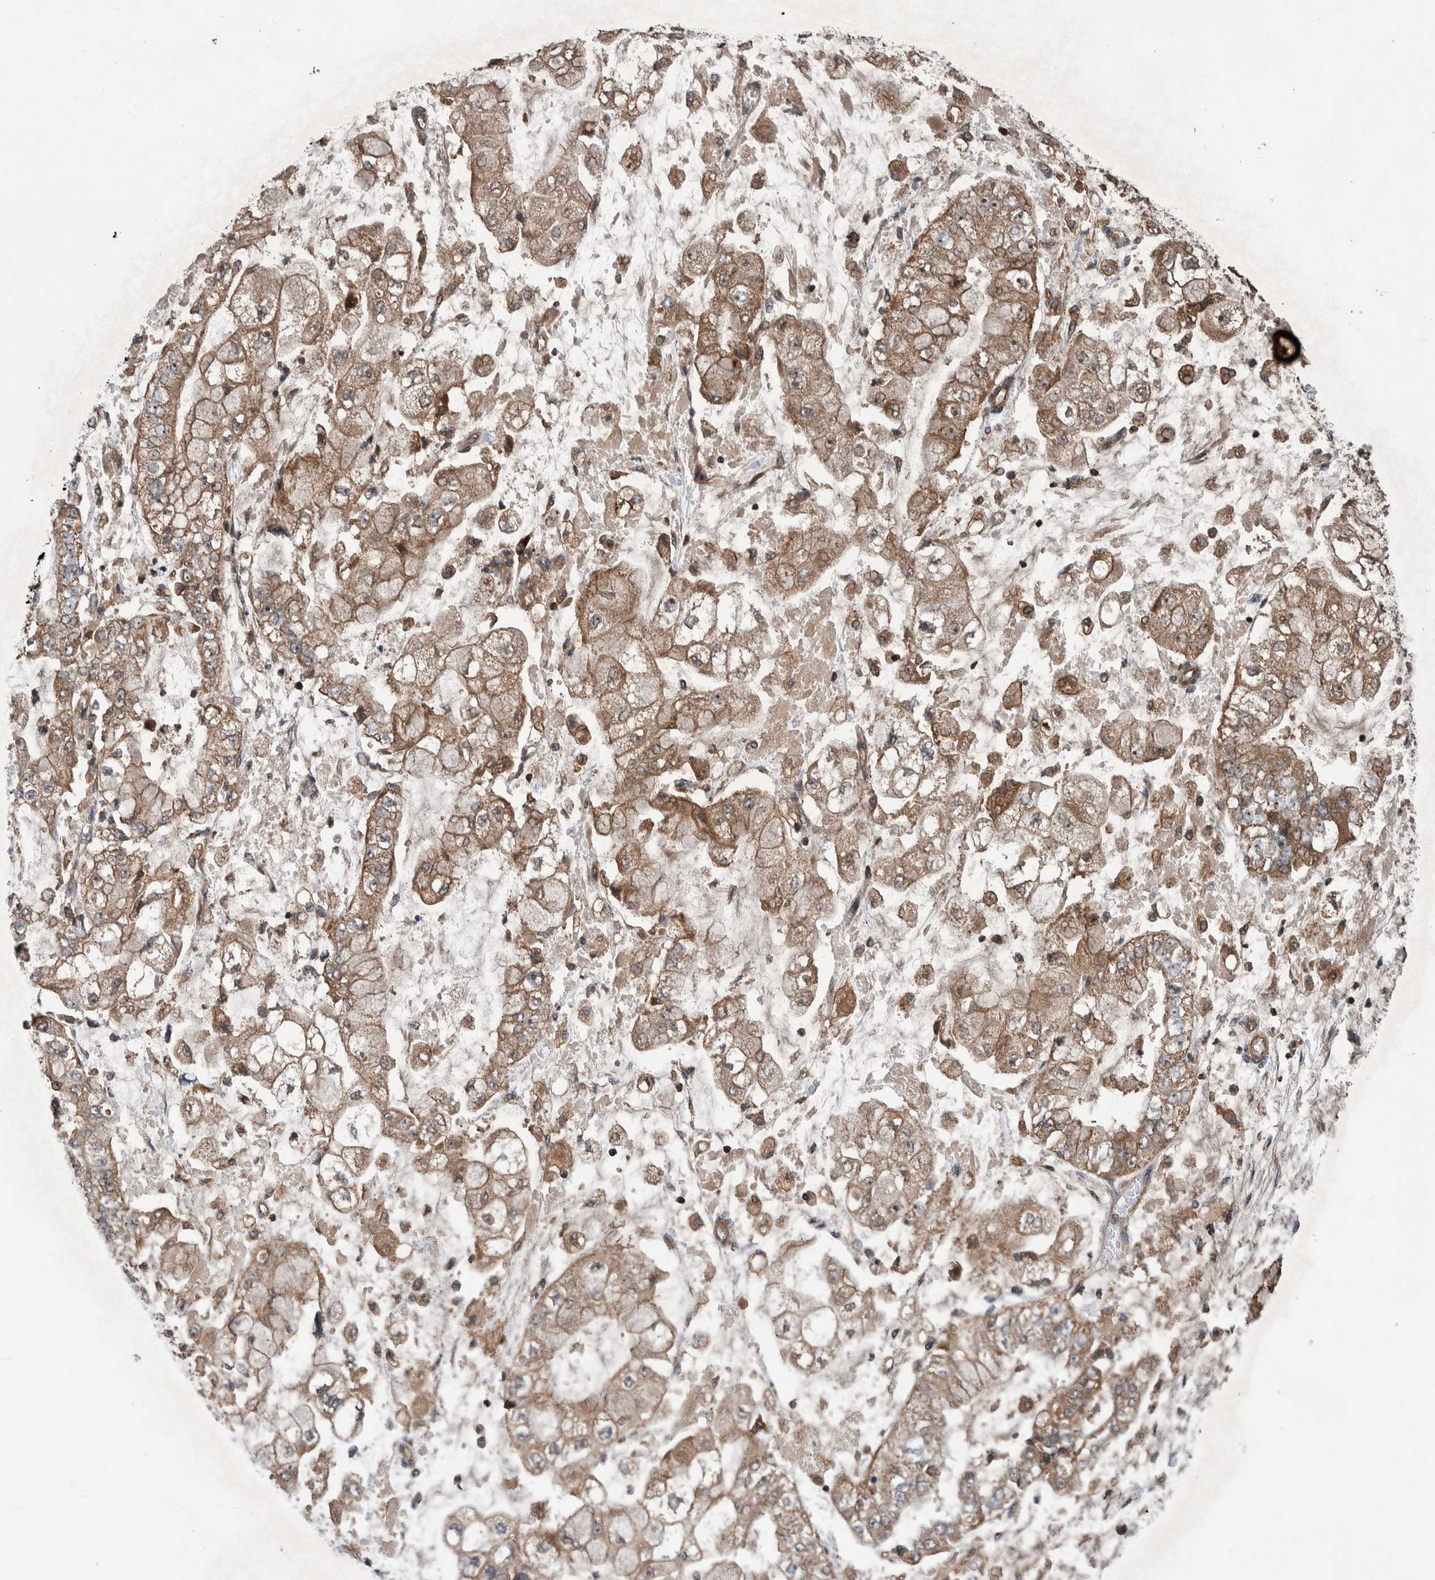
{"staining": {"intensity": "moderate", "quantity": ">75%", "location": "cytoplasmic/membranous"}, "tissue": "stomach cancer", "cell_type": "Tumor cells", "image_type": "cancer", "snomed": [{"axis": "morphology", "description": "Adenocarcinoma, NOS"}, {"axis": "topography", "description": "Stomach"}], "caption": "Immunohistochemical staining of human stomach cancer shows medium levels of moderate cytoplasmic/membranous positivity in approximately >75% of tumor cells.", "gene": "TRIM16", "patient": {"sex": "male", "age": 76}}